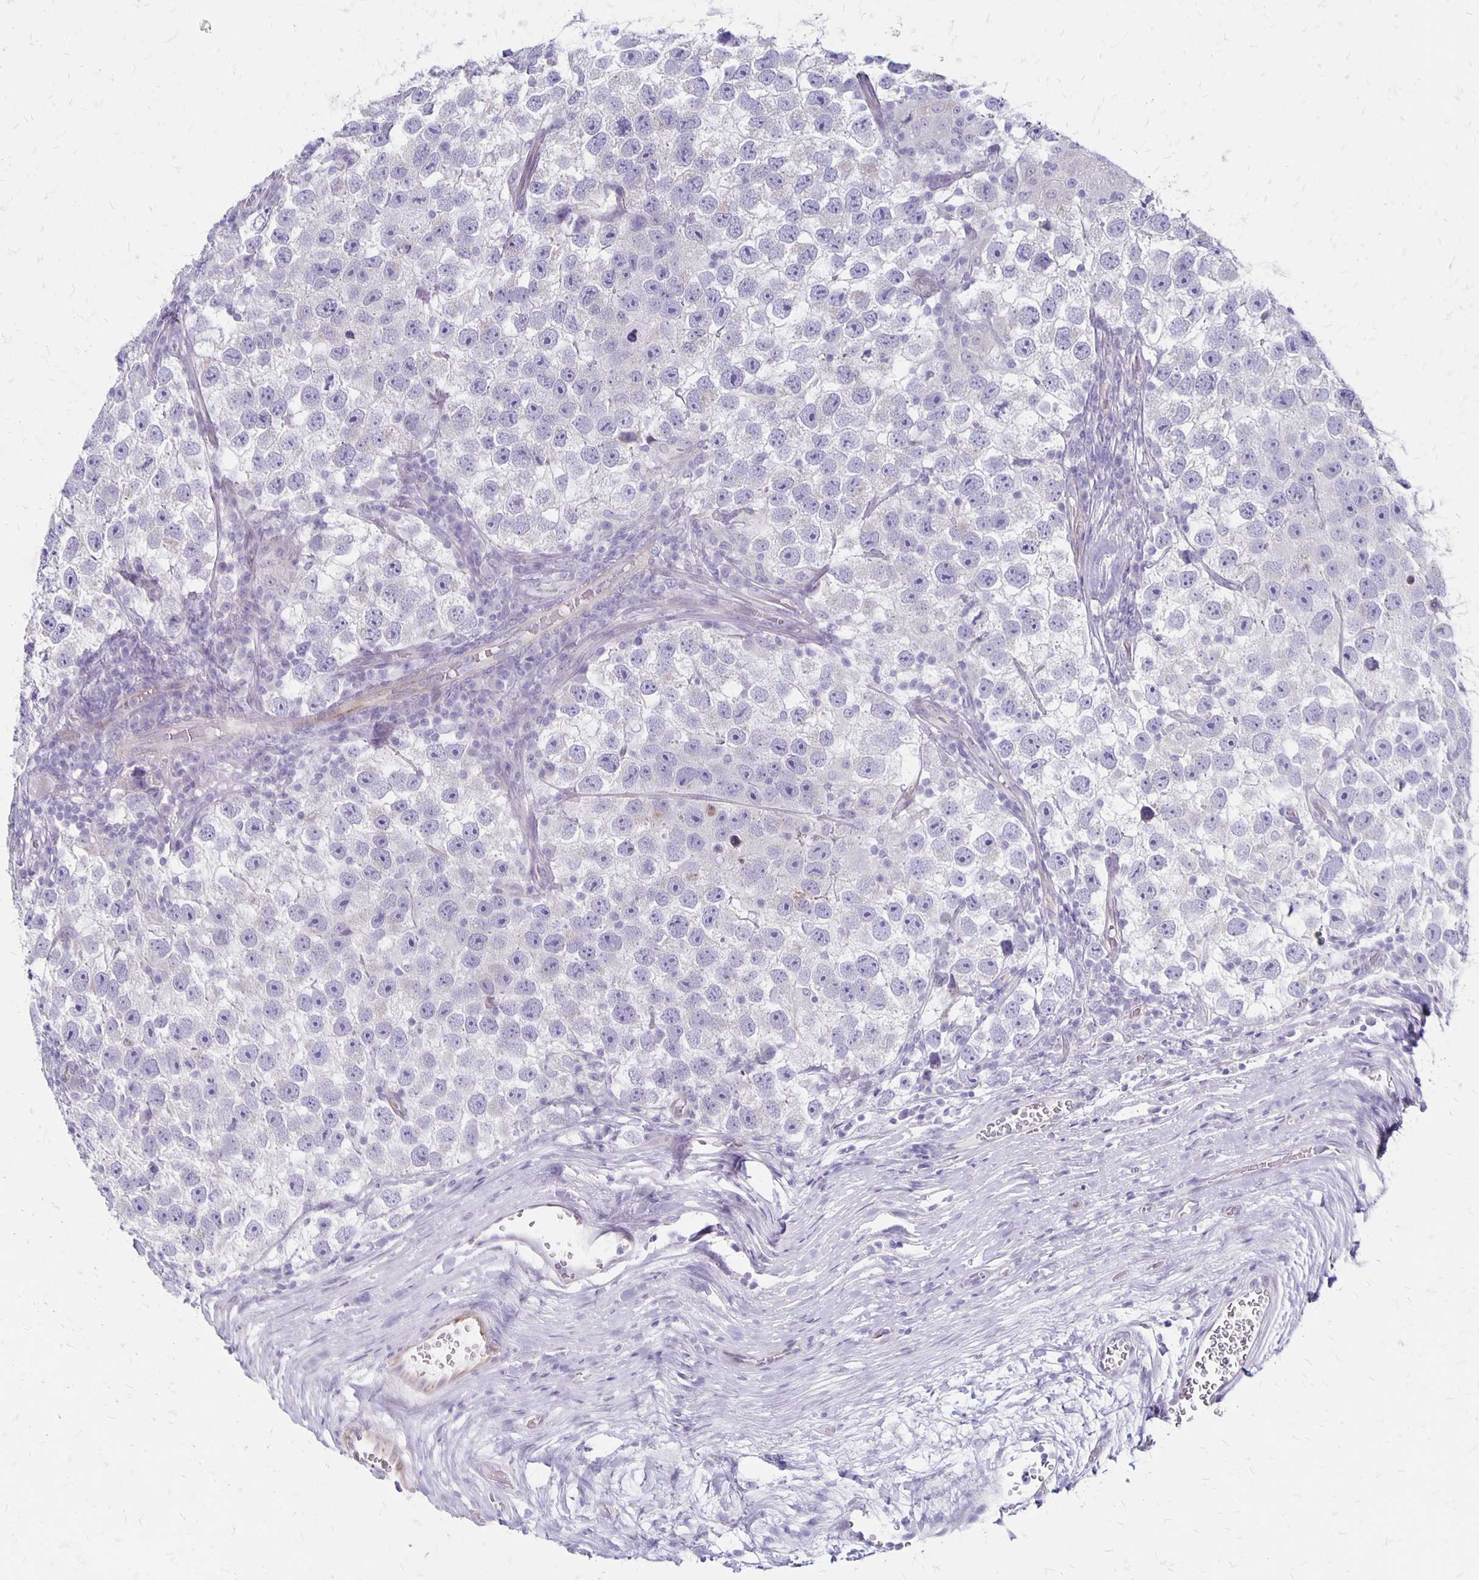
{"staining": {"intensity": "negative", "quantity": "none", "location": "none"}, "tissue": "testis cancer", "cell_type": "Tumor cells", "image_type": "cancer", "snomed": [{"axis": "morphology", "description": "Seminoma, NOS"}, {"axis": "topography", "description": "Testis"}], "caption": "There is no significant positivity in tumor cells of seminoma (testis).", "gene": "HOMER1", "patient": {"sex": "male", "age": 26}}